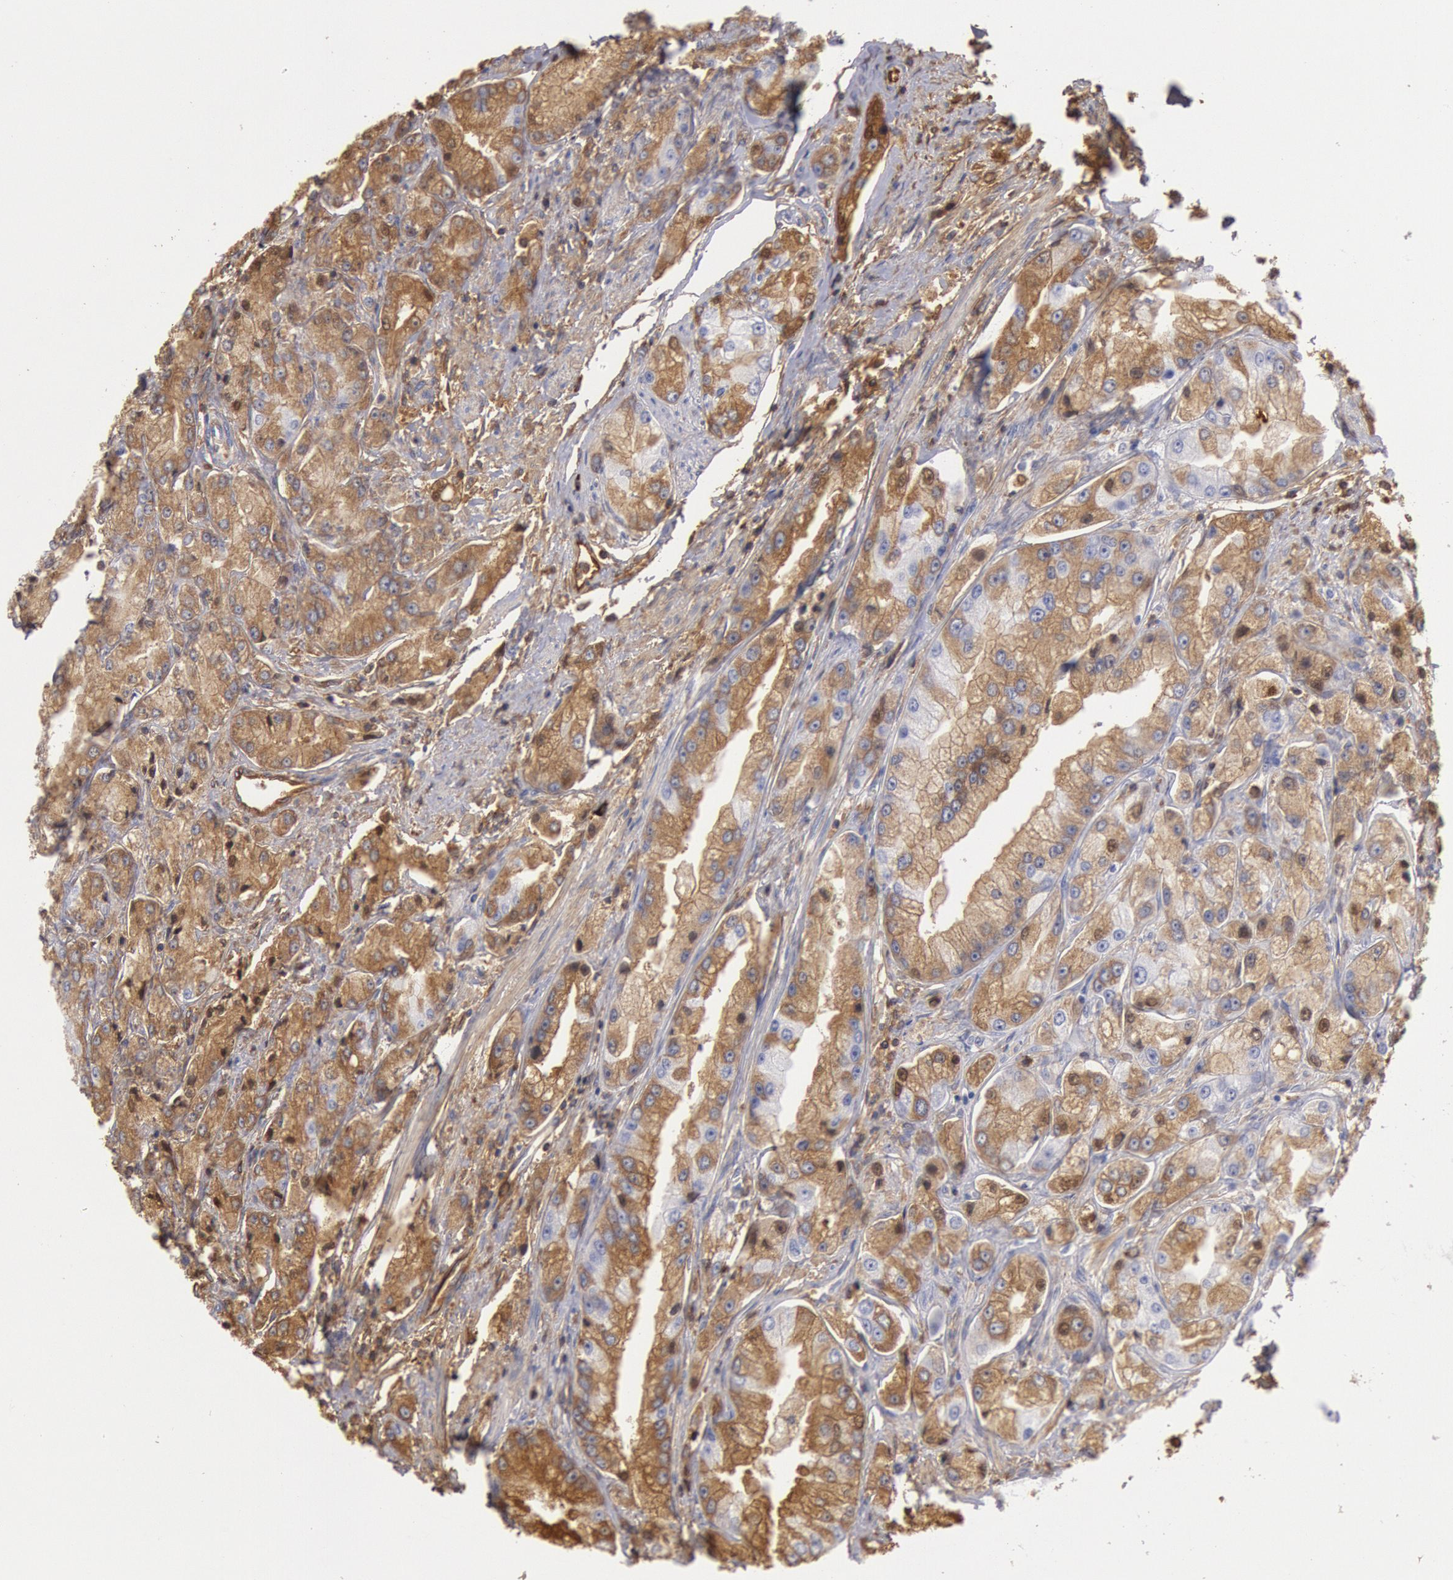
{"staining": {"intensity": "moderate", "quantity": "25%-75%", "location": "cytoplasmic/membranous"}, "tissue": "prostate cancer", "cell_type": "Tumor cells", "image_type": "cancer", "snomed": [{"axis": "morphology", "description": "Adenocarcinoma, Medium grade"}, {"axis": "topography", "description": "Prostate"}], "caption": "IHC histopathology image of neoplastic tissue: human prostate adenocarcinoma (medium-grade) stained using immunohistochemistry reveals medium levels of moderate protein expression localized specifically in the cytoplasmic/membranous of tumor cells, appearing as a cytoplasmic/membranous brown color.", "gene": "IGHA1", "patient": {"sex": "male", "age": 72}}